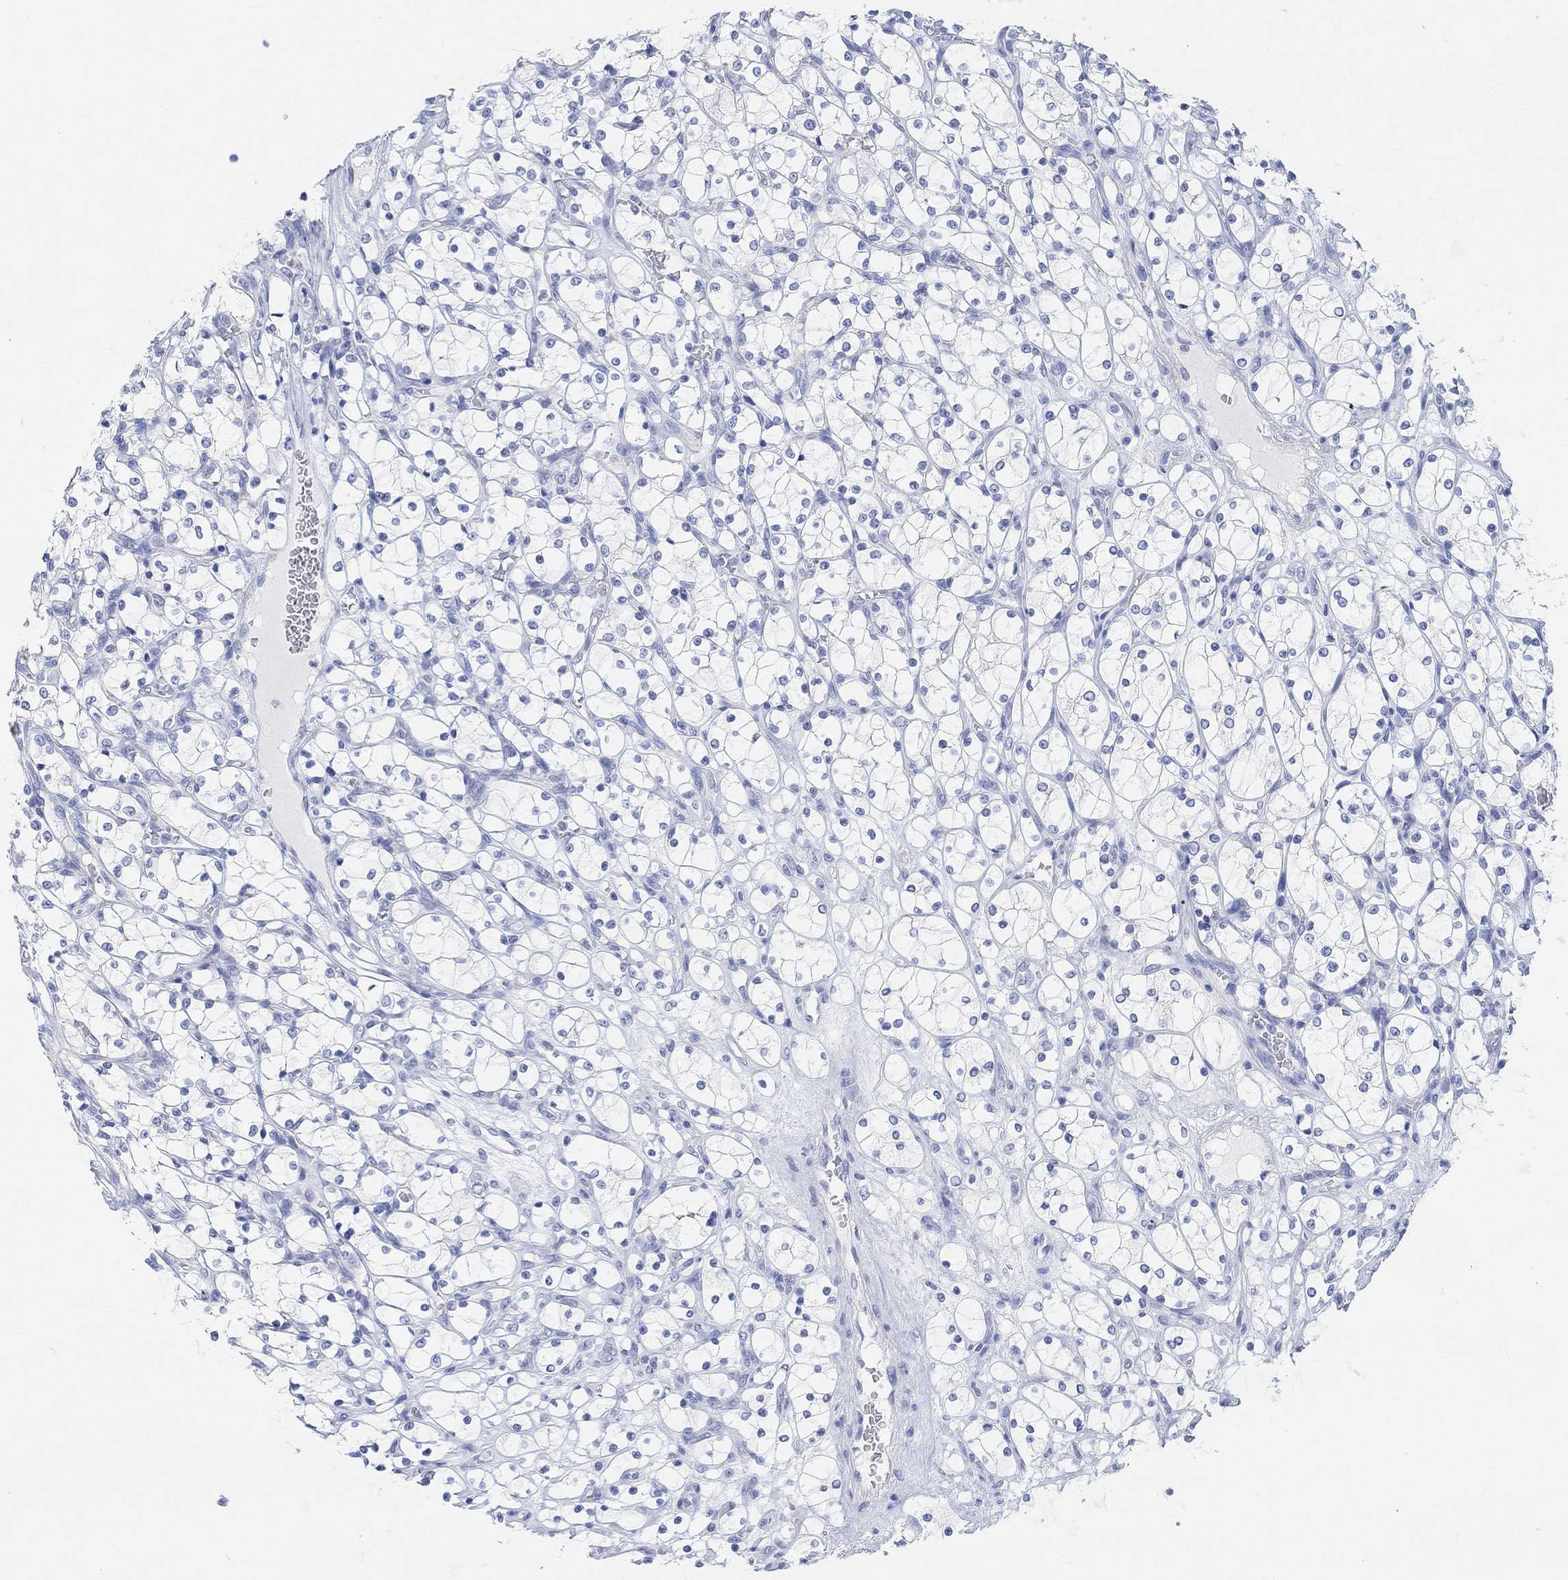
{"staining": {"intensity": "negative", "quantity": "none", "location": "none"}, "tissue": "renal cancer", "cell_type": "Tumor cells", "image_type": "cancer", "snomed": [{"axis": "morphology", "description": "Adenocarcinoma, NOS"}, {"axis": "topography", "description": "Kidney"}], "caption": "Protein analysis of renal cancer (adenocarcinoma) displays no significant staining in tumor cells.", "gene": "ENO4", "patient": {"sex": "female", "age": 69}}